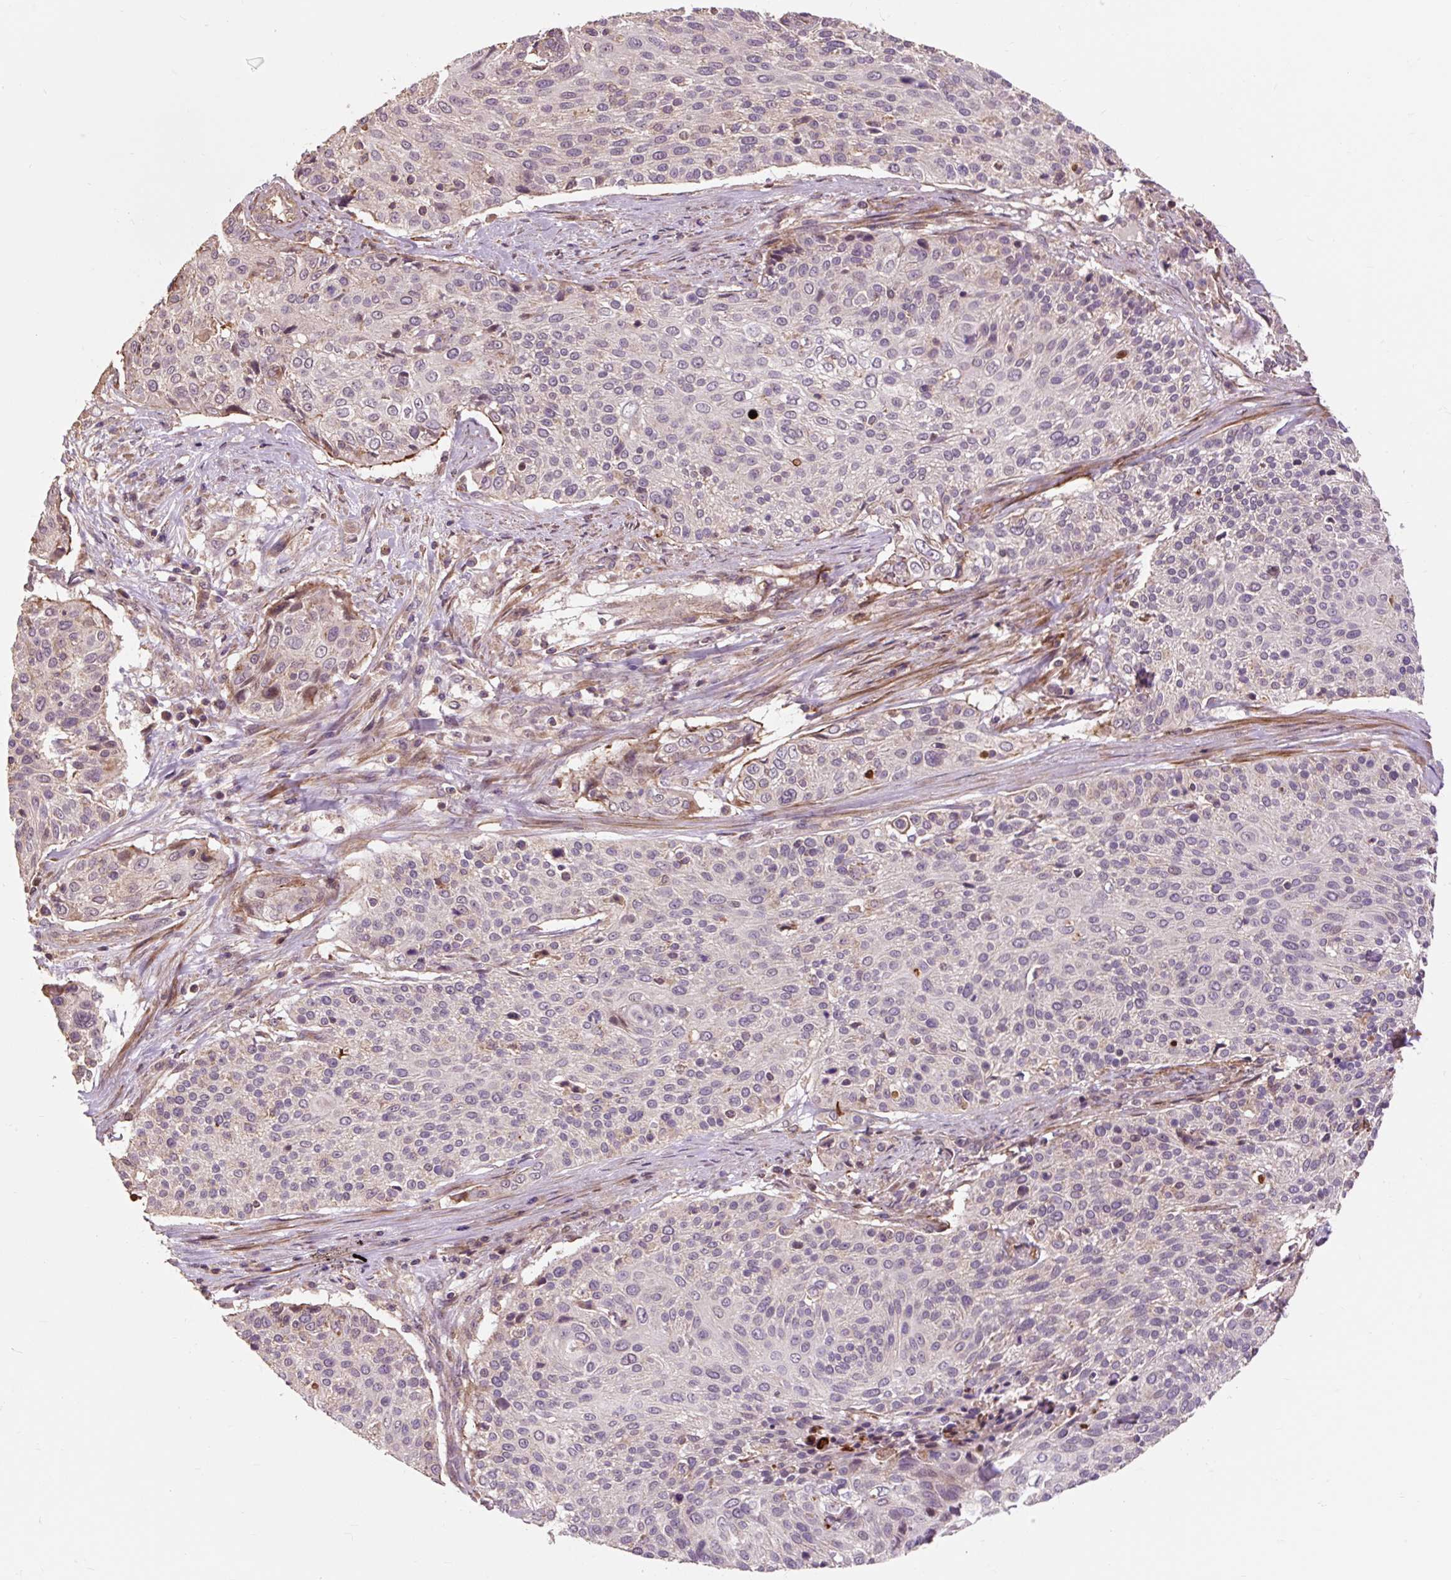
{"staining": {"intensity": "negative", "quantity": "none", "location": "none"}, "tissue": "cervical cancer", "cell_type": "Tumor cells", "image_type": "cancer", "snomed": [{"axis": "morphology", "description": "Squamous cell carcinoma, NOS"}, {"axis": "topography", "description": "Cervix"}], "caption": "High magnification brightfield microscopy of cervical squamous cell carcinoma stained with DAB (3,3'-diaminobenzidine) (brown) and counterstained with hematoxylin (blue): tumor cells show no significant staining.", "gene": "PRIMPOL", "patient": {"sex": "female", "age": 31}}